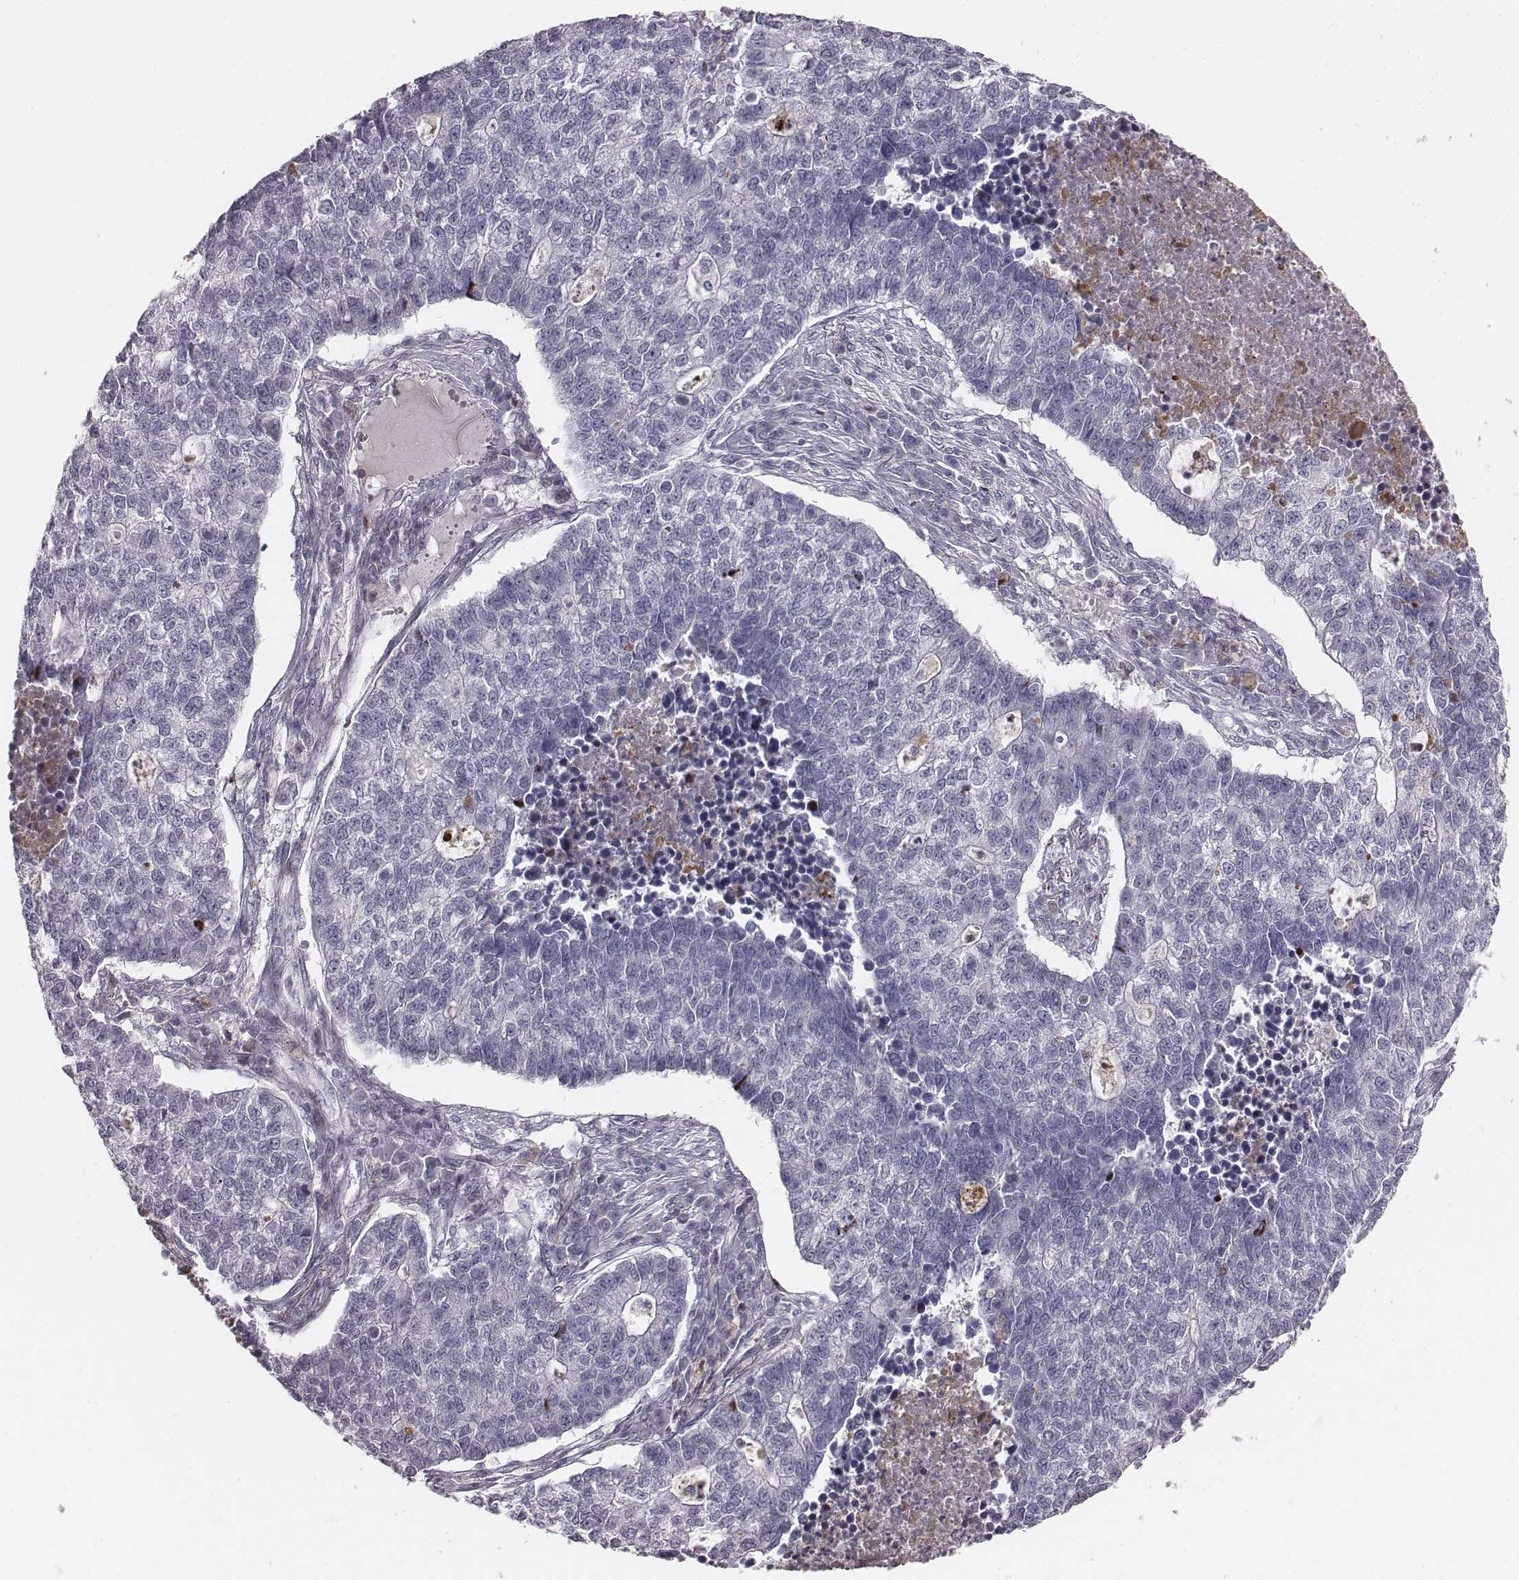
{"staining": {"intensity": "negative", "quantity": "none", "location": "none"}, "tissue": "lung cancer", "cell_type": "Tumor cells", "image_type": "cancer", "snomed": [{"axis": "morphology", "description": "Adenocarcinoma, NOS"}, {"axis": "topography", "description": "Lung"}], "caption": "Tumor cells show no significant positivity in lung cancer. Brightfield microscopy of immunohistochemistry stained with DAB (3,3'-diaminobenzidine) (brown) and hematoxylin (blue), captured at high magnification.", "gene": "NDC1", "patient": {"sex": "male", "age": 57}}